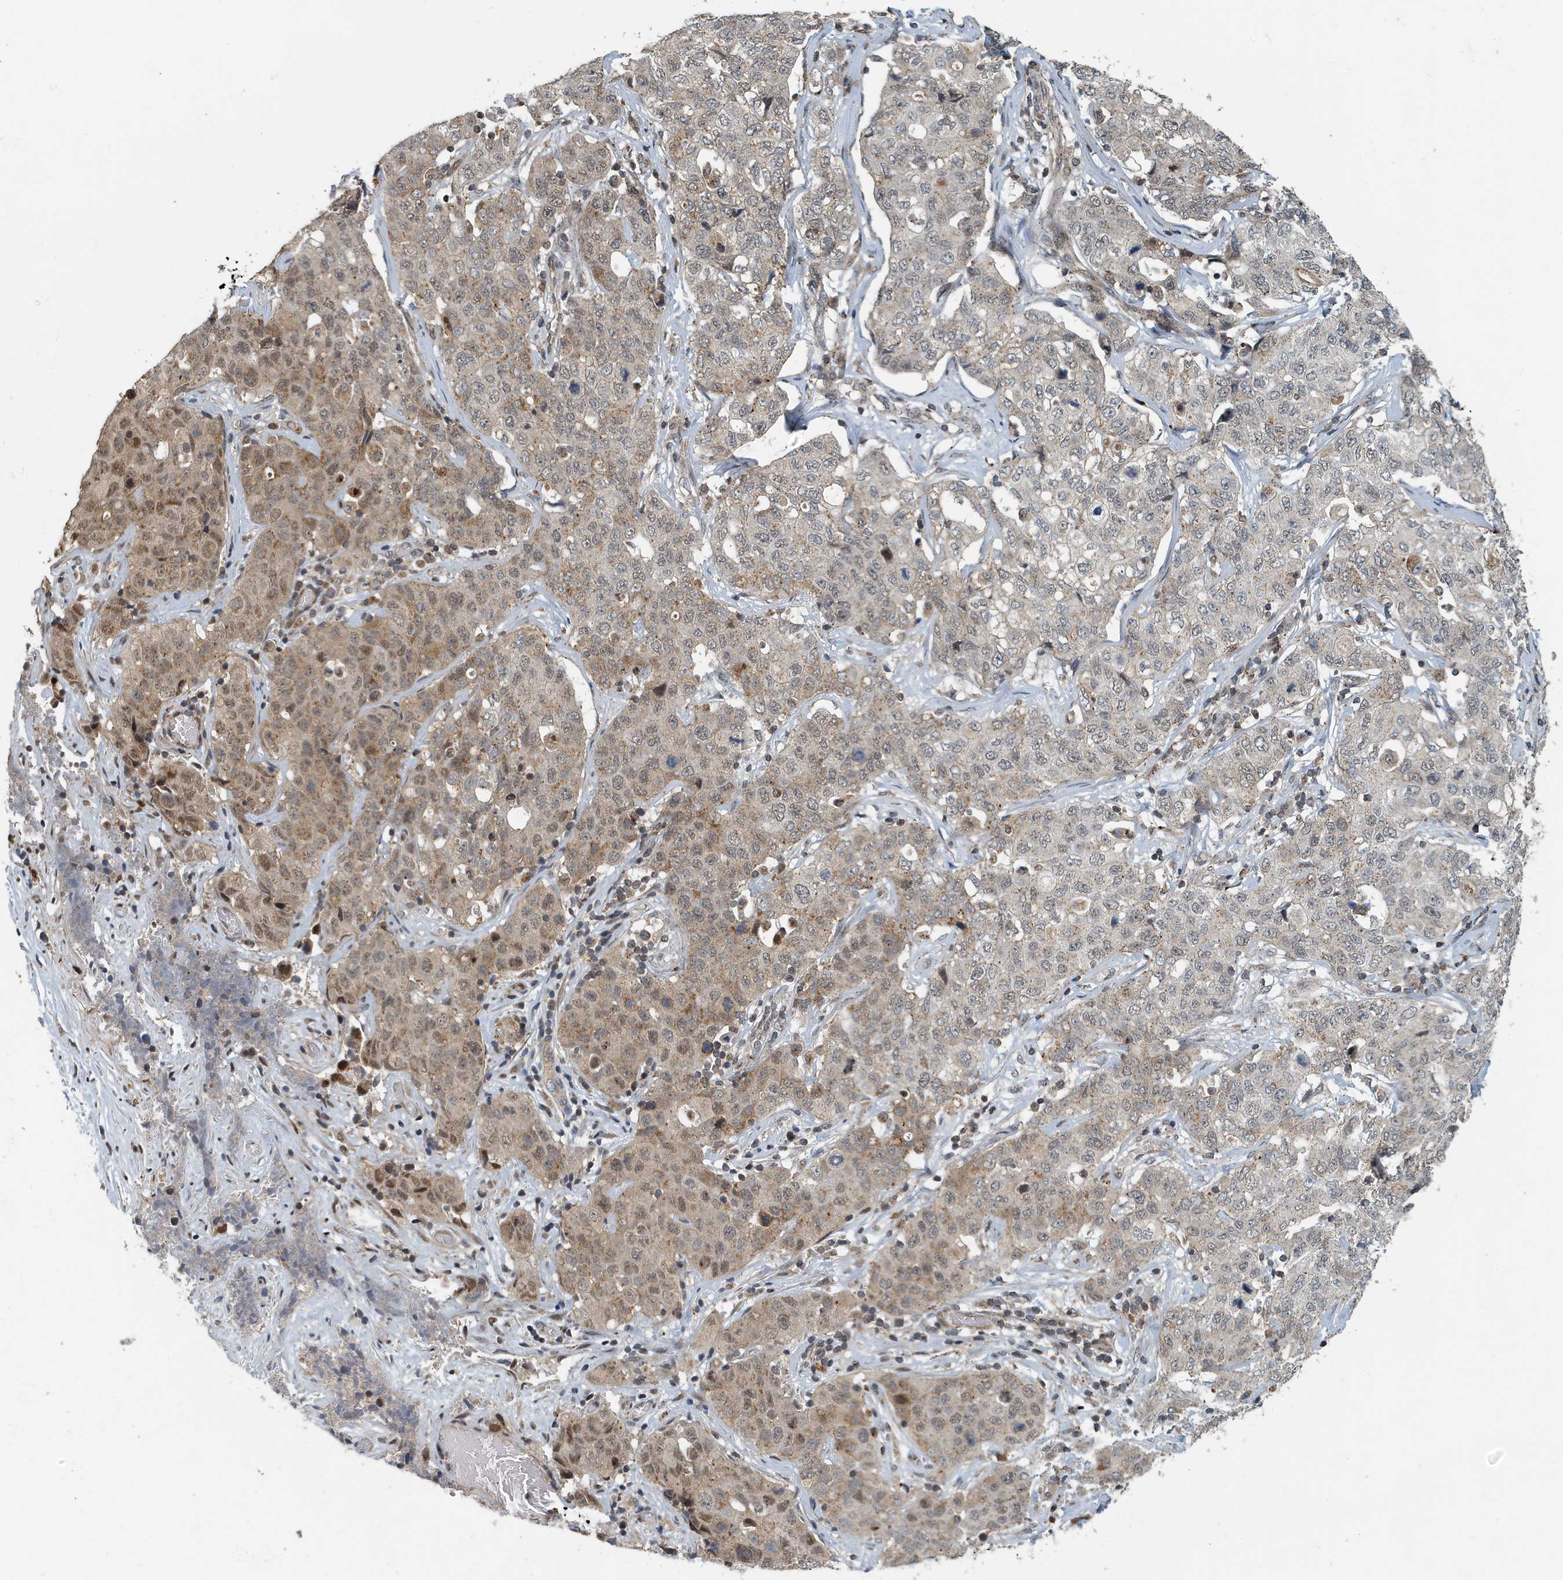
{"staining": {"intensity": "moderate", "quantity": "25%-75%", "location": "cytoplasmic/membranous,nuclear"}, "tissue": "stomach cancer", "cell_type": "Tumor cells", "image_type": "cancer", "snomed": [{"axis": "morphology", "description": "Normal tissue, NOS"}, {"axis": "morphology", "description": "Adenocarcinoma, NOS"}, {"axis": "topography", "description": "Lymph node"}, {"axis": "topography", "description": "Stomach"}], "caption": "An image showing moderate cytoplasmic/membranous and nuclear staining in about 25%-75% of tumor cells in adenocarcinoma (stomach), as visualized by brown immunohistochemical staining.", "gene": "KIF15", "patient": {"sex": "male", "age": 48}}